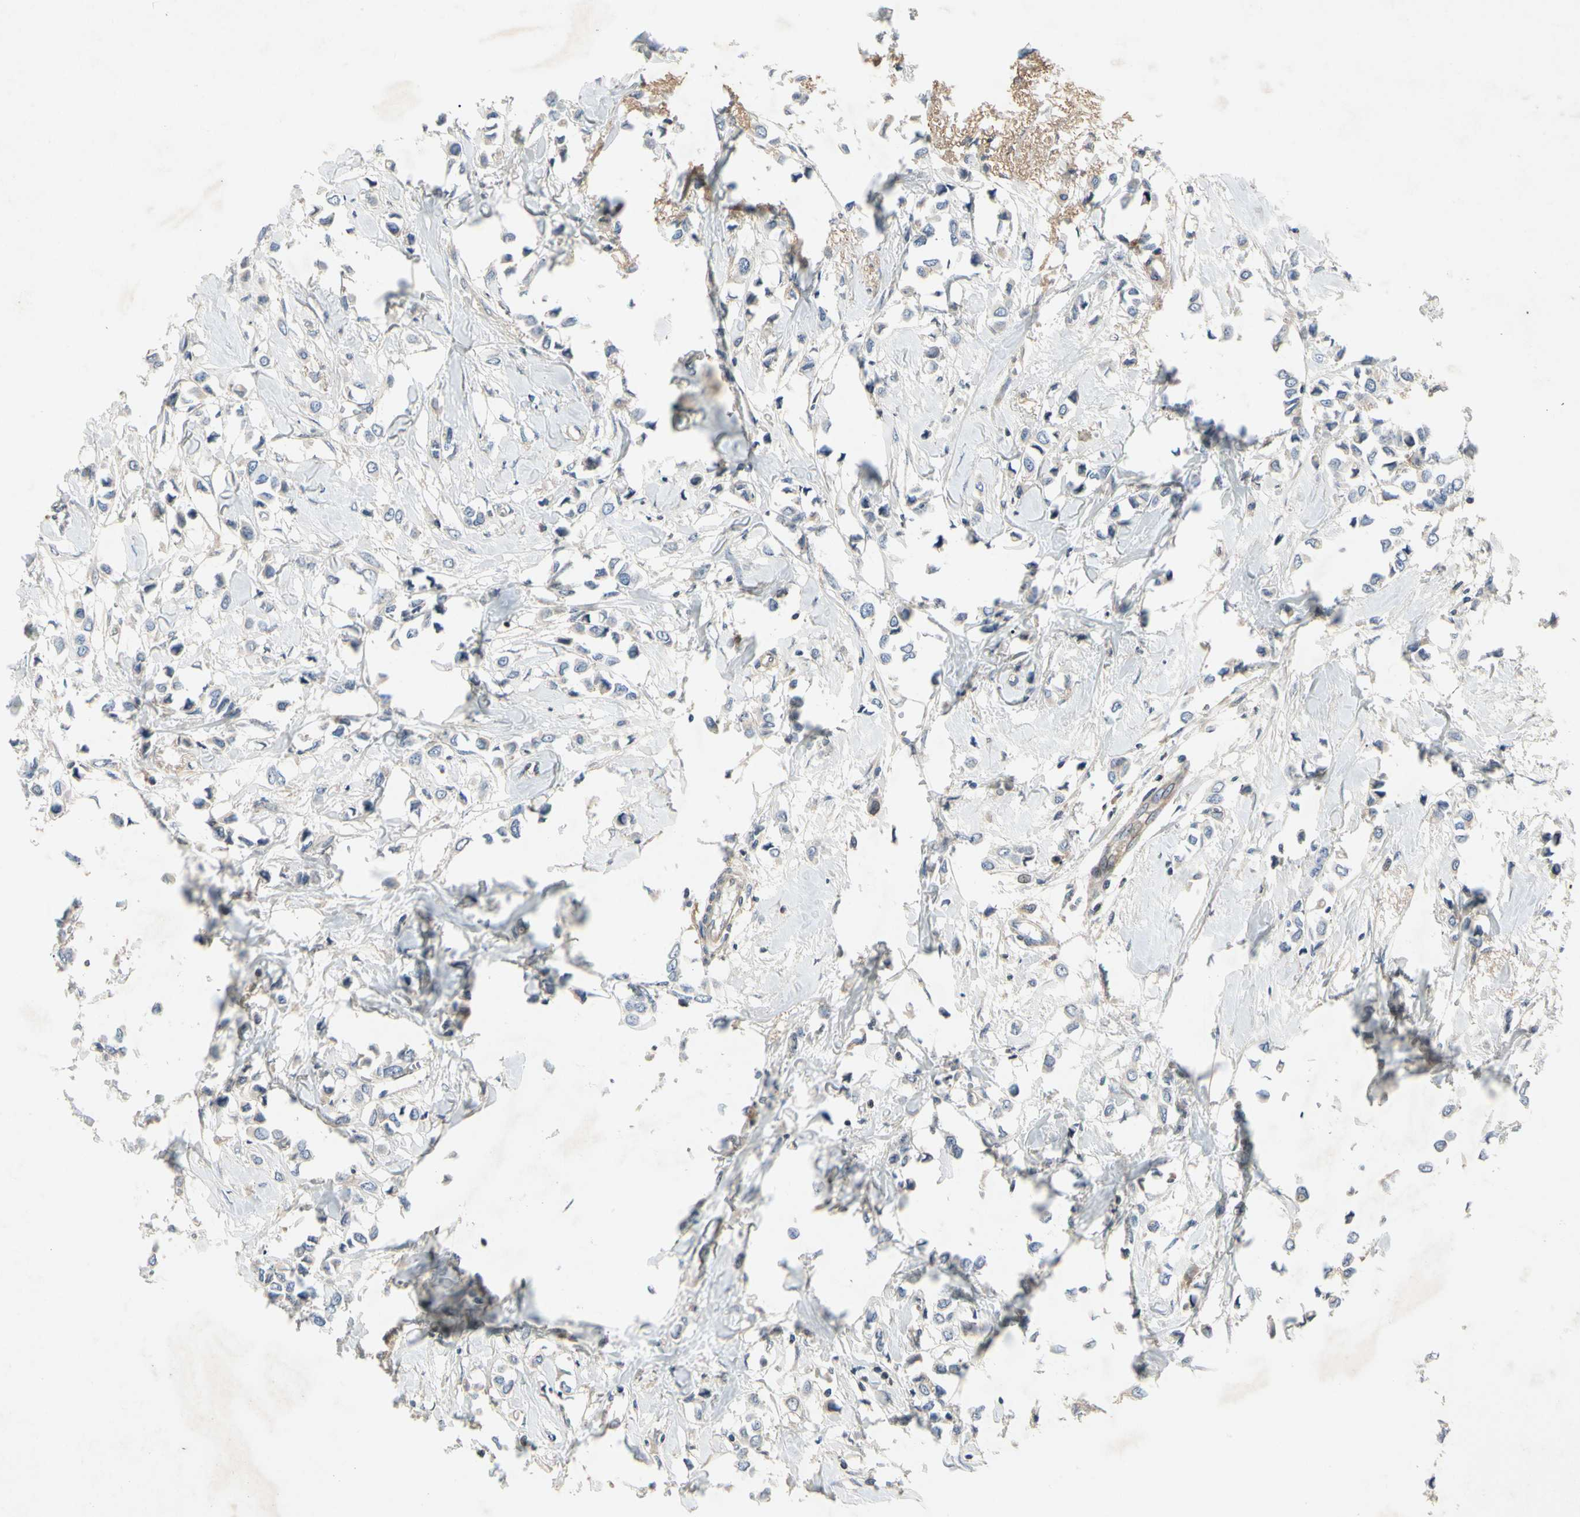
{"staining": {"intensity": "negative", "quantity": "none", "location": "none"}, "tissue": "breast cancer", "cell_type": "Tumor cells", "image_type": "cancer", "snomed": [{"axis": "morphology", "description": "Lobular carcinoma"}, {"axis": "topography", "description": "Breast"}], "caption": "Protein analysis of breast cancer (lobular carcinoma) reveals no significant expression in tumor cells. Brightfield microscopy of immunohistochemistry stained with DAB (brown) and hematoxylin (blue), captured at high magnification.", "gene": "CRTAC1", "patient": {"sex": "female", "age": 51}}